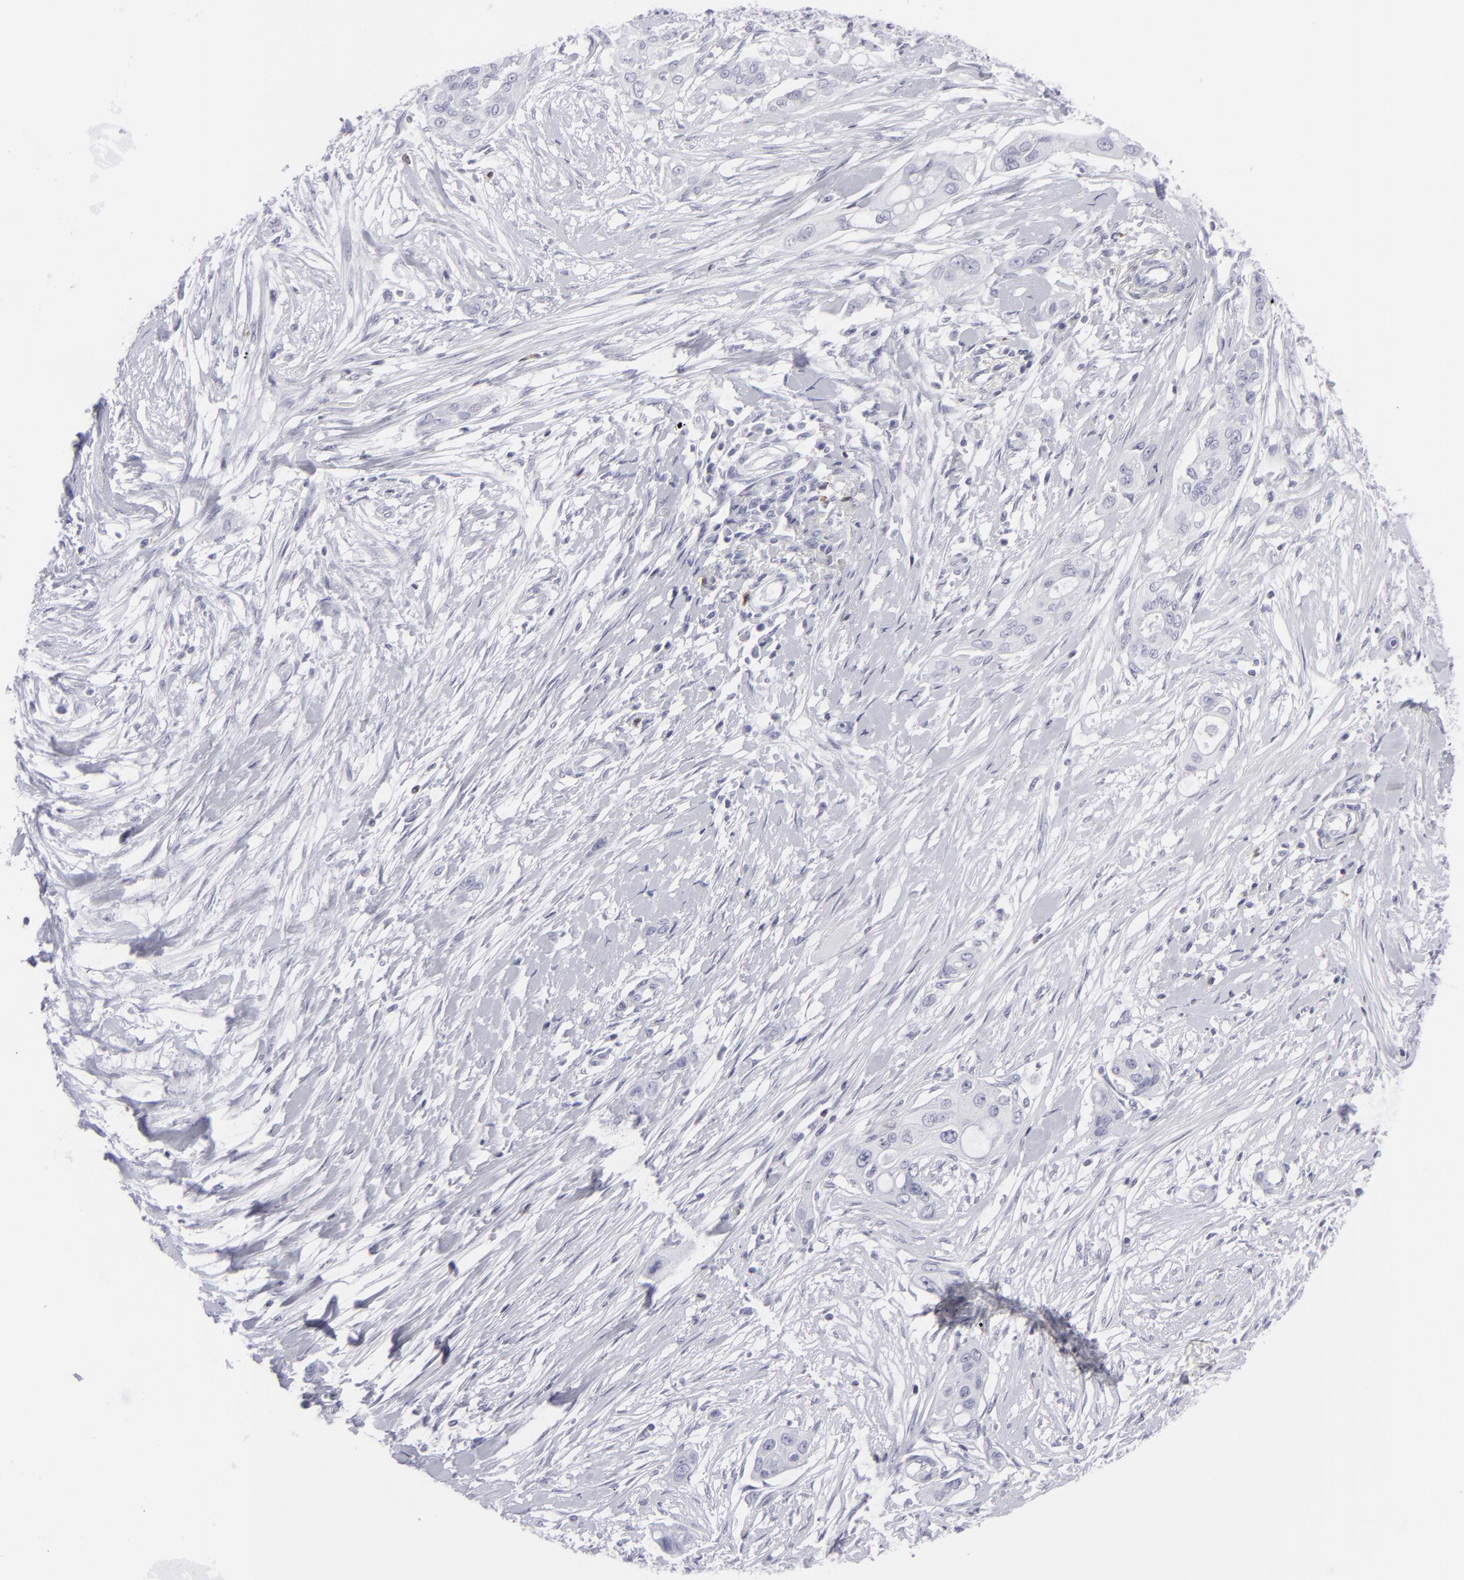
{"staining": {"intensity": "negative", "quantity": "none", "location": "none"}, "tissue": "pancreatic cancer", "cell_type": "Tumor cells", "image_type": "cancer", "snomed": [{"axis": "morphology", "description": "Adenocarcinoma, NOS"}, {"axis": "topography", "description": "Pancreas"}], "caption": "Immunohistochemistry of human pancreatic cancer (adenocarcinoma) shows no expression in tumor cells. Nuclei are stained in blue.", "gene": "CD7", "patient": {"sex": "female", "age": 60}}